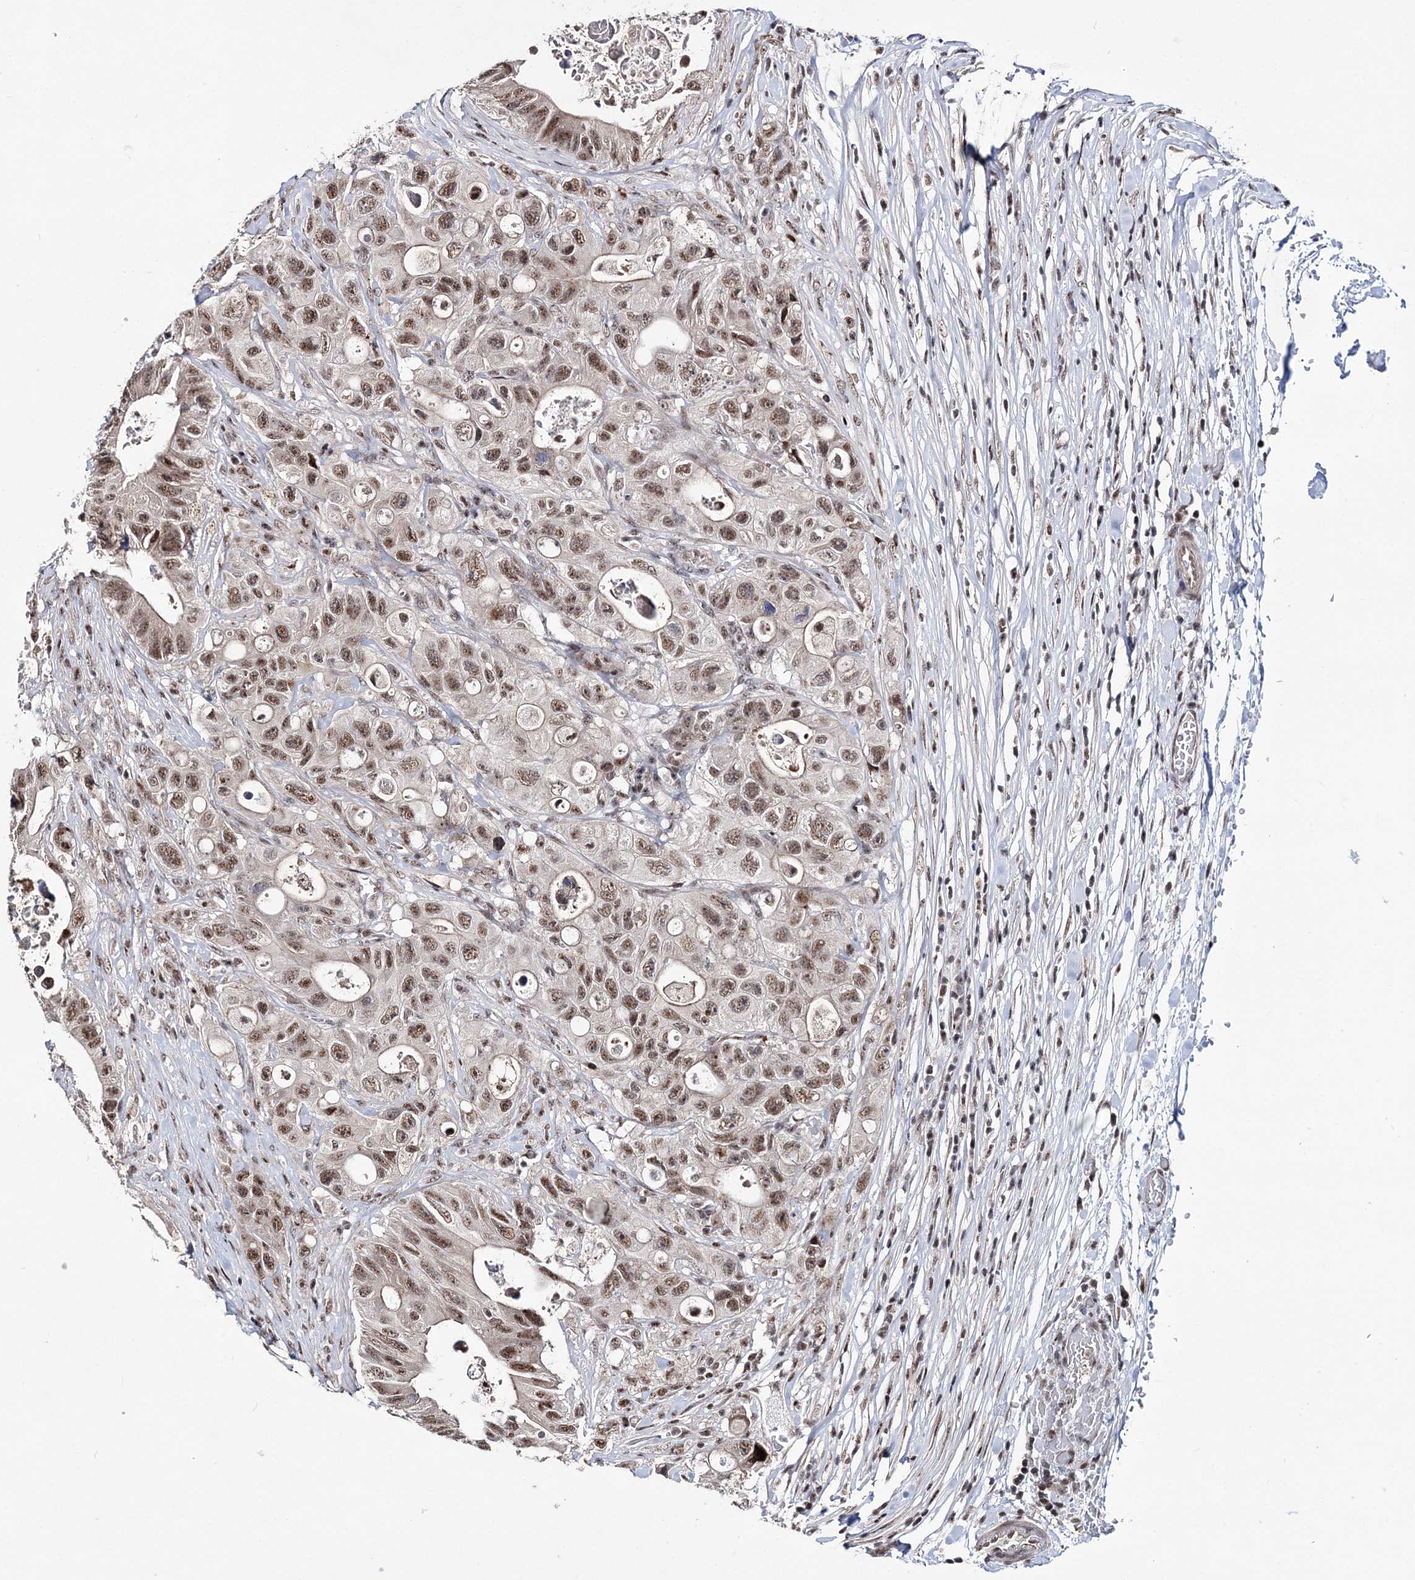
{"staining": {"intensity": "moderate", "quantity": ">75%", "location": "nuclear"}, "tissue": "colorectal cancer", "cell_type": "Tumor cells", "image_type": "cancer", "snomed": [{"axis": "morphology", "description": "Adenocarcinoma, NOS"}, {"axis": "topography", "description": "Colon"}], "caption": "Adenocarcinoma (colorectal) stained for a protein displays moderate nuclear positivity in tumor cells. (DAB (3,3'-diaminobenzidine) IHC, brown staining for protein, blue staining for nuclei).", "gene": "TATDN2", "patient": {"sex": "female", "age": 46}}